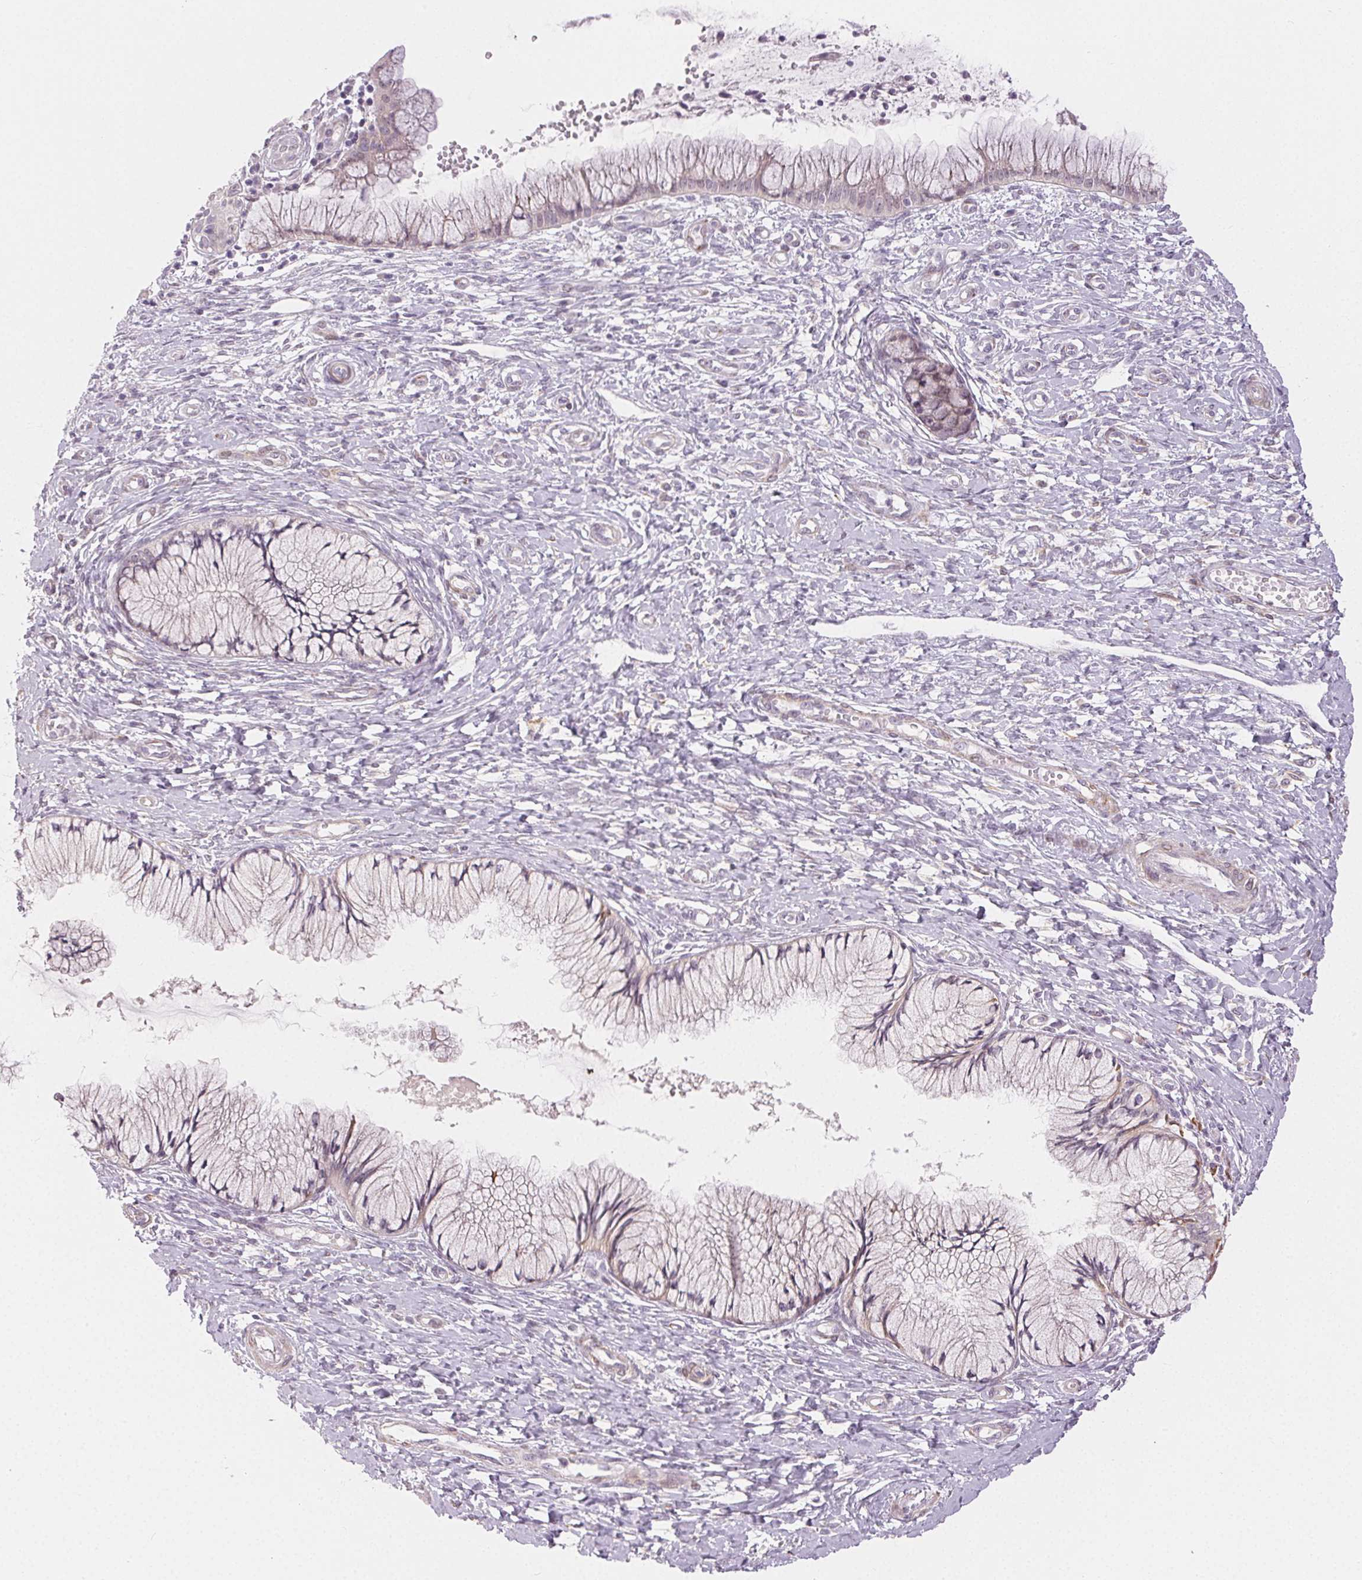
{"staining": {"intensity": "weak", "quantity": "25%-75%", "location": "cytoplasmic/membranous"}, "tissue": "cervix", "cell_type": "Glandular cells", "image_type": "normal", "snomed": [{"axis": "morphology", "description": "Normal tissue, NOS"}, {"axis": "topography", "description": "Cervix"}], "caption": "This image shows immunohistochemistry (IHC) staining of unremarkable human cervix, with low weak cytoplasmic/membranous expression in about 25%-75% of glandular cells.", "gene": "RPGRIP1", "patient": {"sex": "female", "age": 37}}